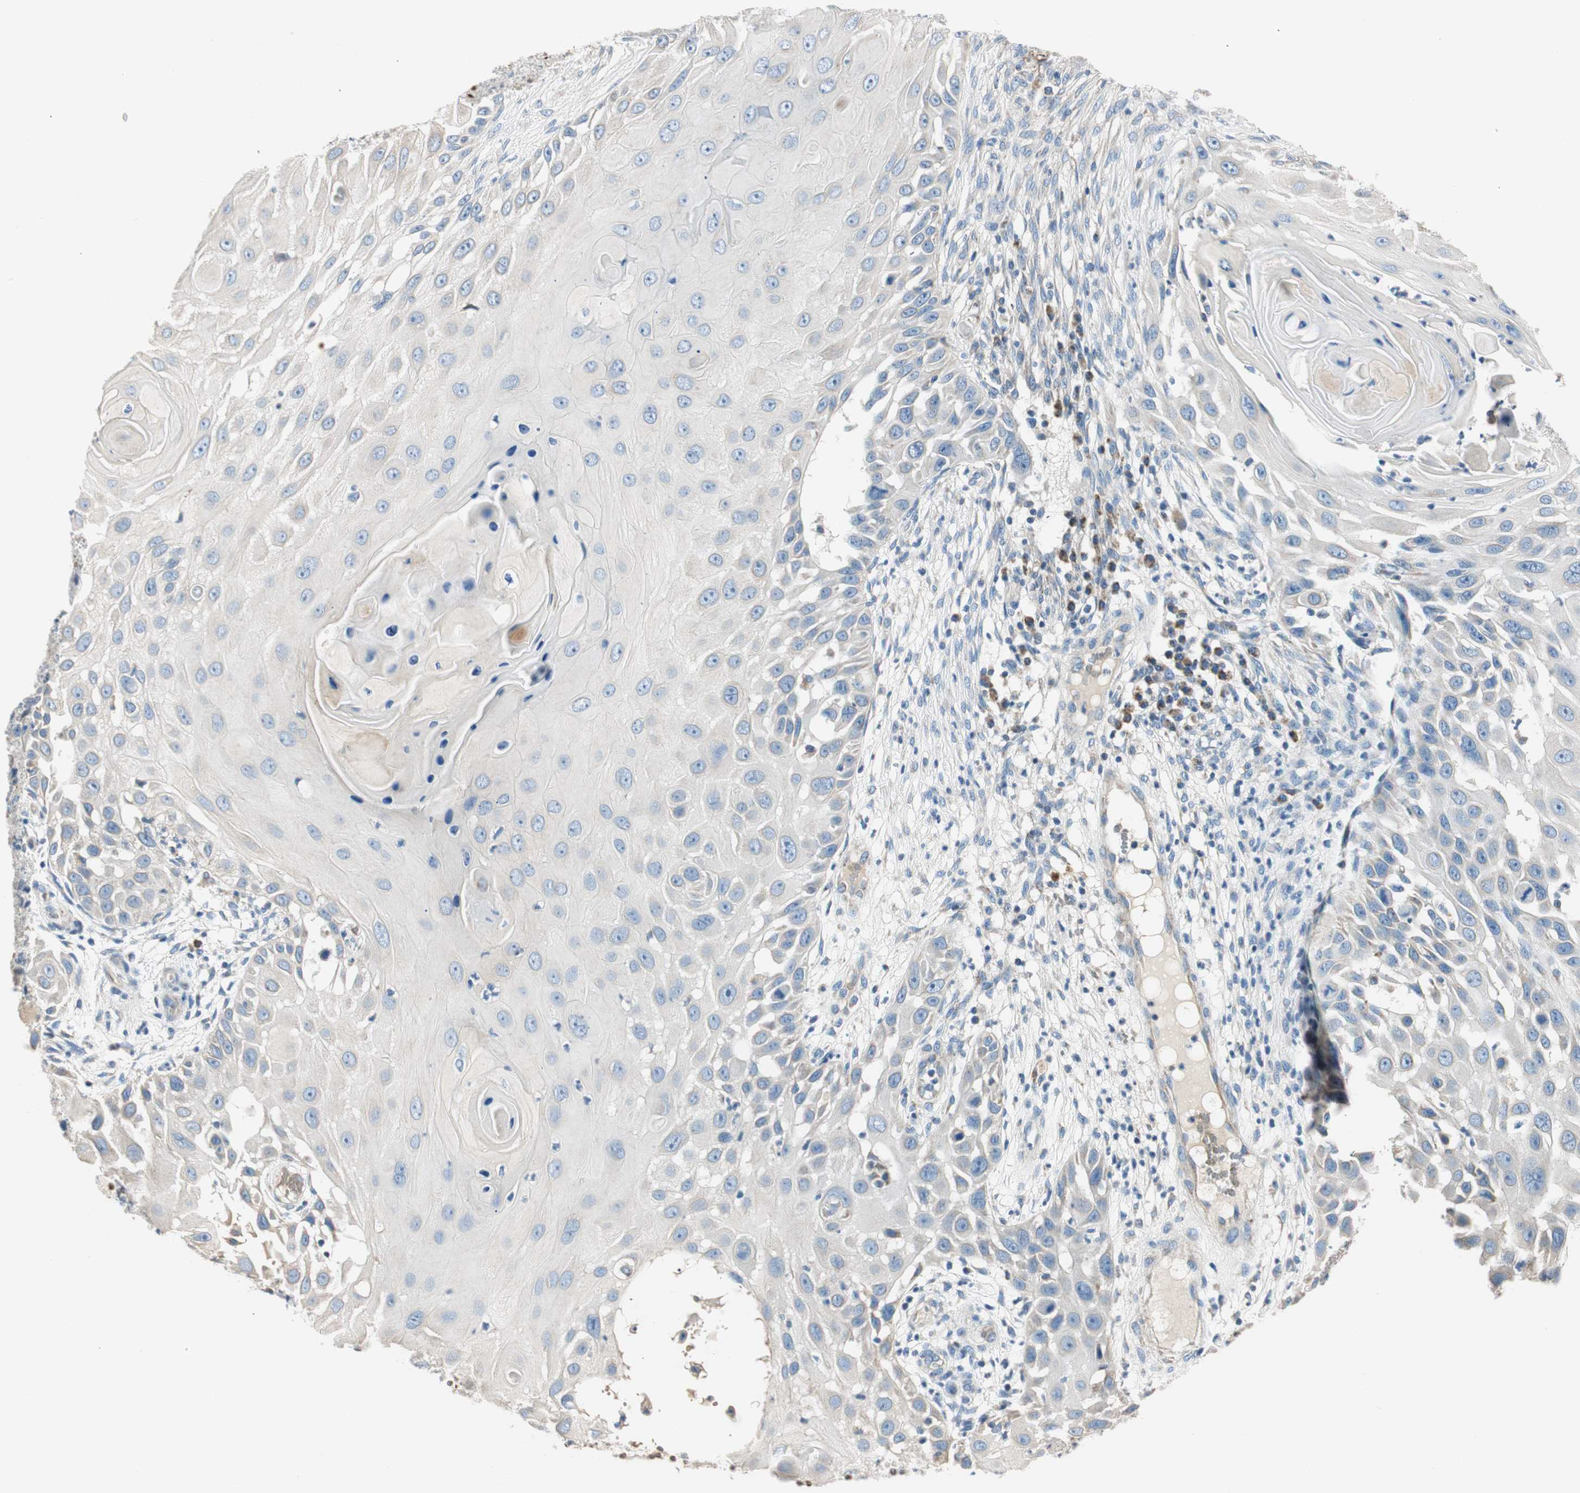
{"staining": {"intensity": "weak", "quantity": "<25%", "location": "cytoplasmic/membranous"}, "tissue": "skin cancer", "cell_type": "Tumor cells", "image_type": "cancer", "snomed": [{"axis": "morphology", "description": "Squamous cell carcinoma, NOS"}, {"axis": "topography", "description": "Skin"}], "caption": "Immunohistochemical staining of human squamous cell carcinoma (skin) exhibits no significant staining in tumor cells.", "gene": "RORB", "patient": {"sex": "female", "age": 44}}